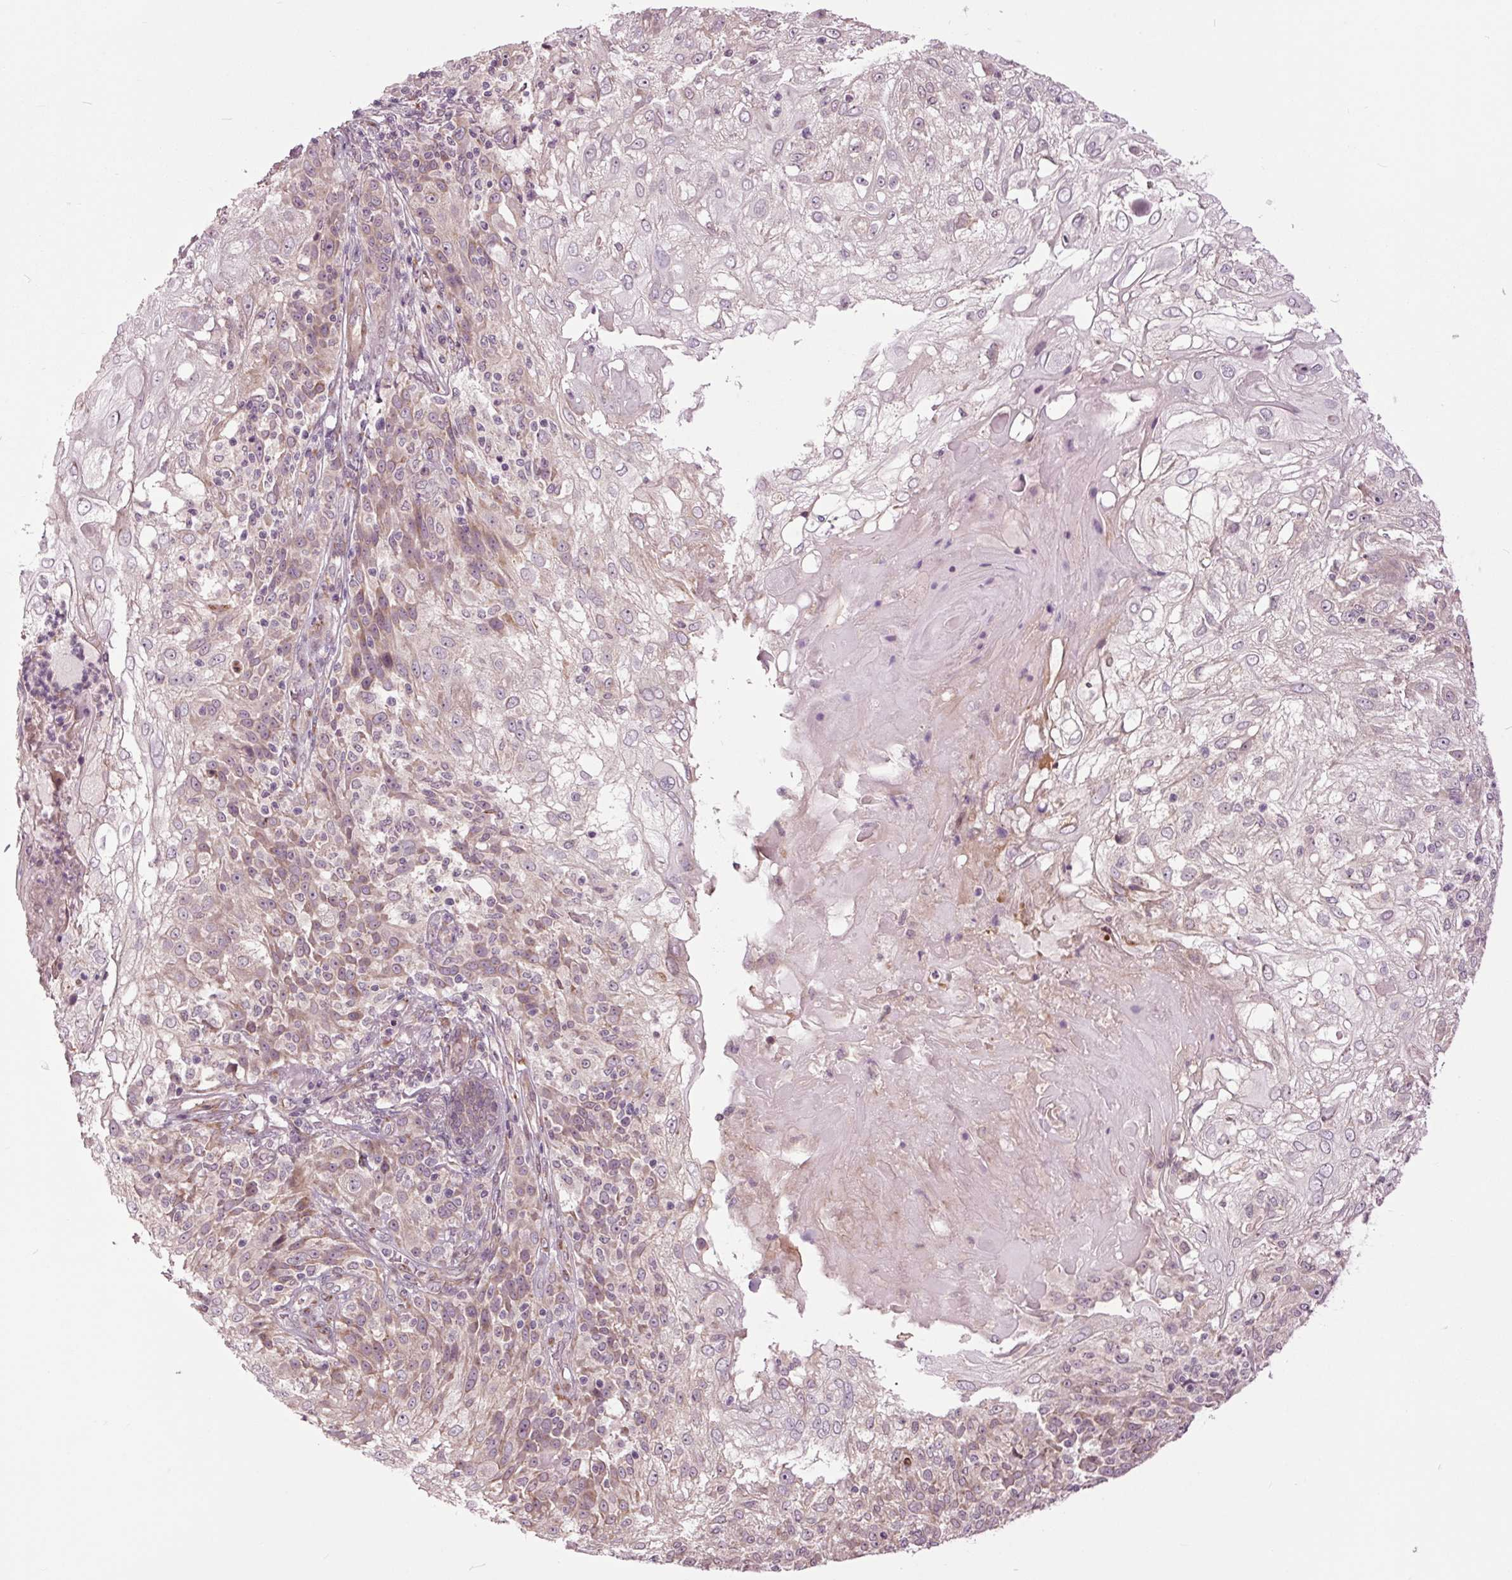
{"staining": {"intensity": "moderate", "quantity": "<25%", "location": "cytoplasmic/membranous"}, "tissue": "skin cancer", "cell_type": "Tumor cells", "image_type": "cancer", "snomed": [{"axis": "morphology", "description": "Normal tissue, NOS"}, {"axis": "morphology", "description": "Squamous cell carcinoma, NOS"}, {"axis": "topography", "description": "Skin"}], "caption": "Protein positivity by IHC exhibits moderate cytoplasmic/membranous expression in approximately <25% of tumor cells in skin cancer (squamous cell carcinoma).", "gene": "HAUS5", "patient": {"sex": "female", "age": 83}}